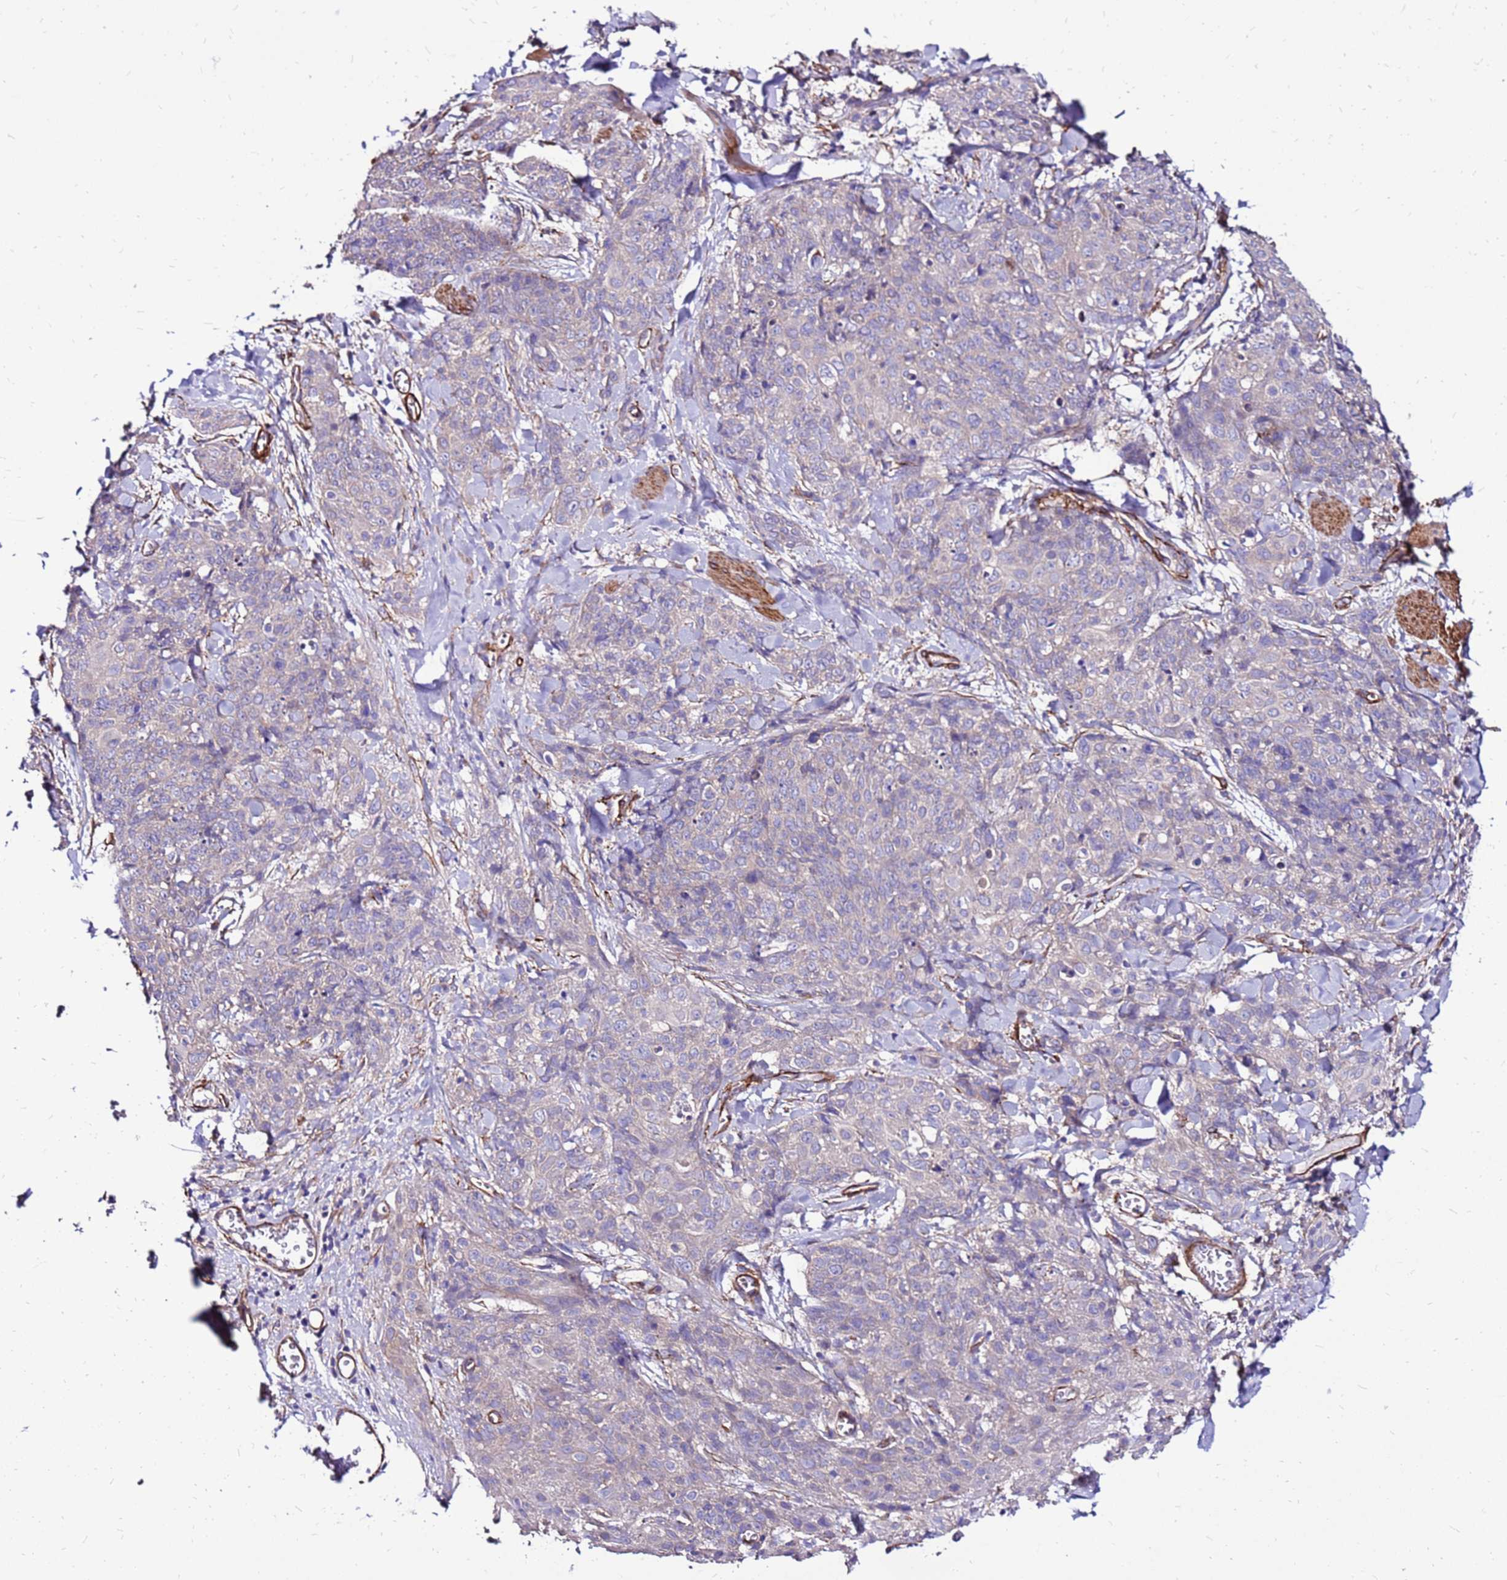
{"staining": {"intensity": "negative", "quantity": "none", "location": "none"}, "tissue": "skin cancer", "cell_type": "Tumor cells", "image_type": "cancer", "snomed": [{"axis": "morphology", "description": "Squamous cell carcinoma, NOS"}, {"axis": "topography", "description": "Skin"}, {"axis": "topography", "description": "Vulva"}], "caption": "IHC image of human skin cancer stained for a protein (brown), which reveals no expression in tumor cells.", "gene": "EI24", "patient": {"sex": "female", "age": 85}}